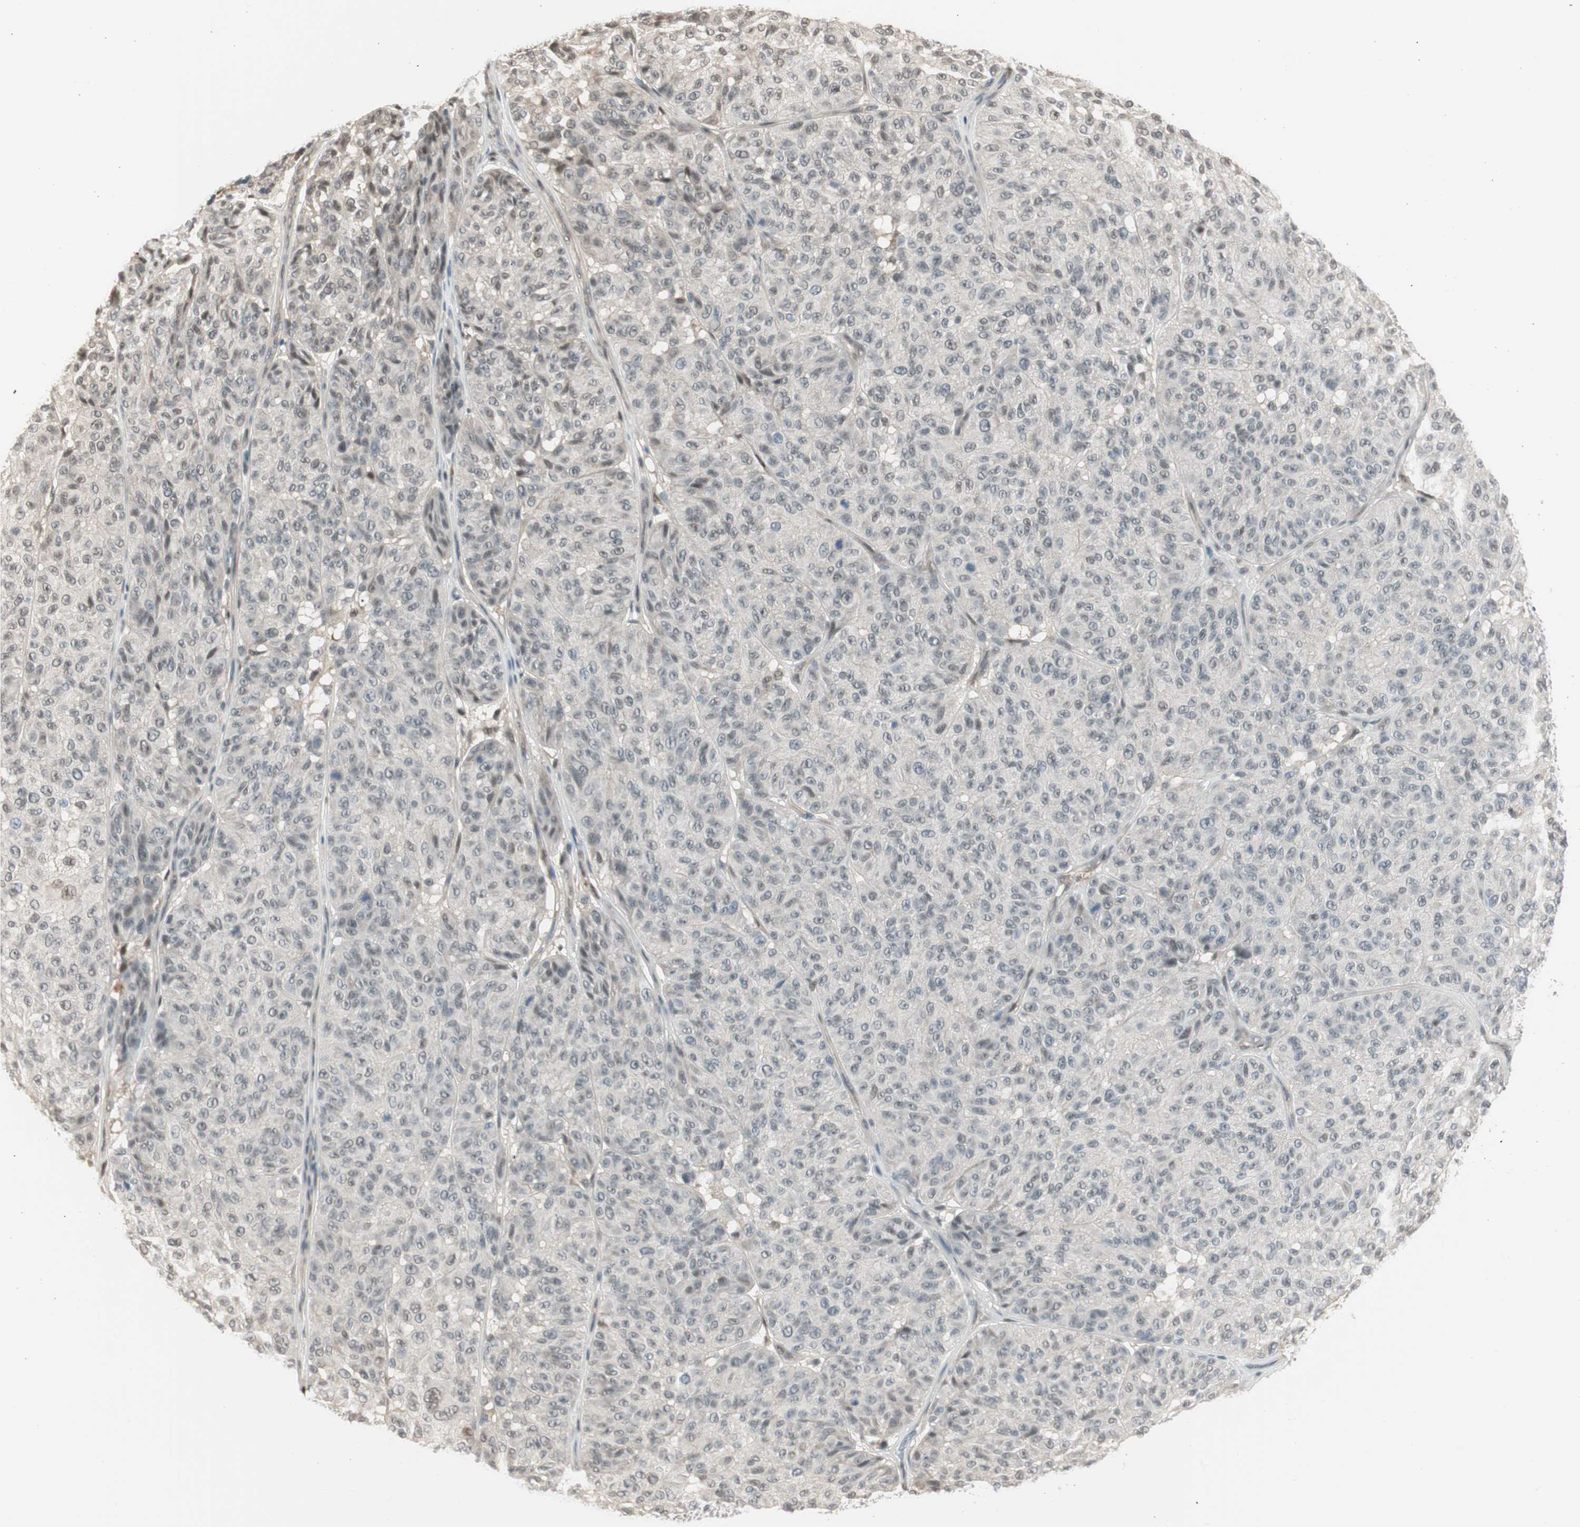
{"staining": {"intensity": "weak", "quantity": "<25%", "location": "nuclear"}, "tissue": "melanoma", "cell_type": "Tumor cells", "image_type": "cancer", "snomed": [{"axis": "morphology", "description": "Malignant melanoma, NOS"}, {"axis": "topography", "description": "Skin"}], "caption": "Melanoma stained for a protein using IHC displays no positivity tumor cells.", "gene": "LONP2", "patient": {"sex": "female", "age": 46}}